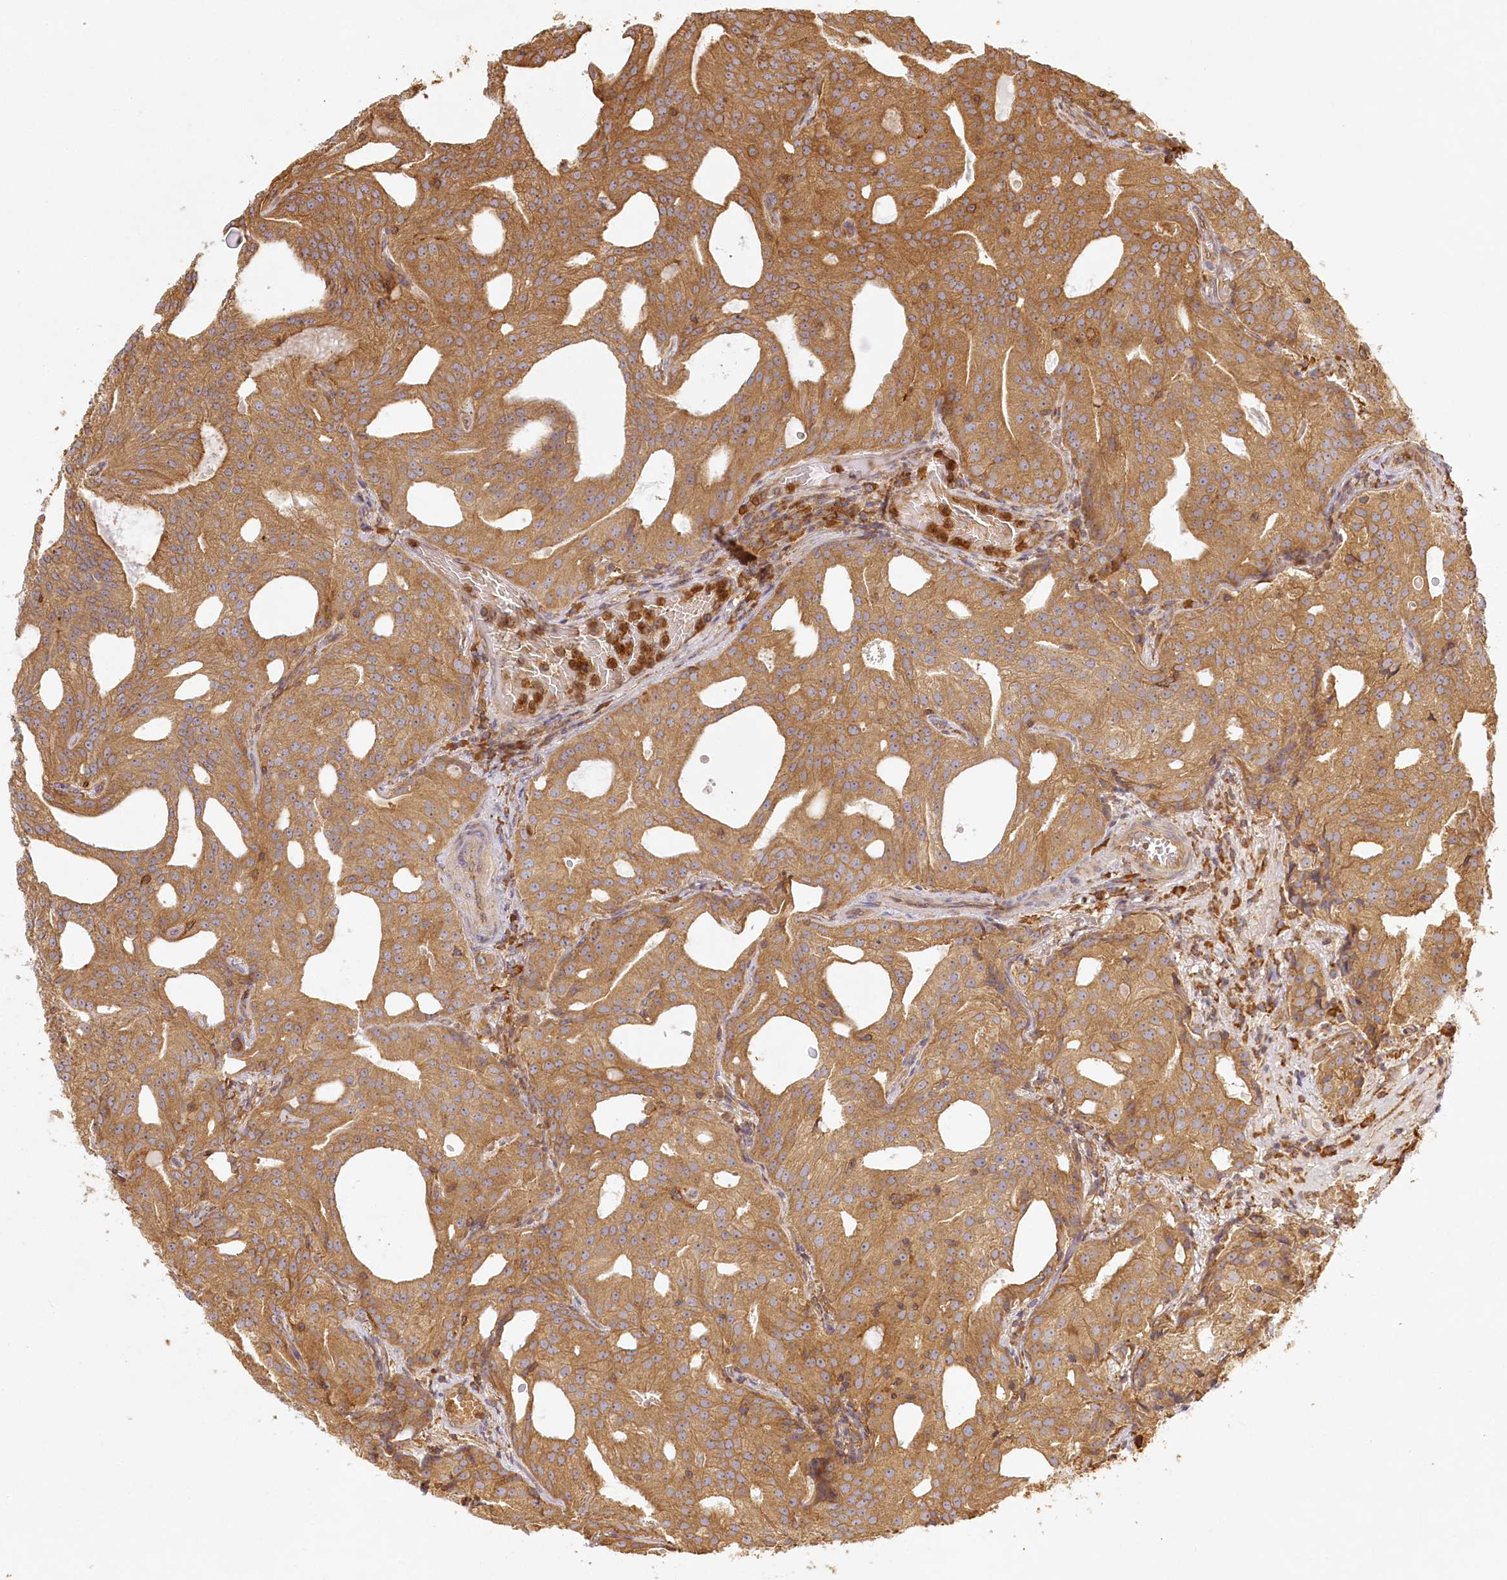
{"staining": {"intensity": "moderate", "quantity": ">75%", "location": "cytoplasmic/membranous"}, "tissue": "prostate cancer", "cell_type": "Tumor cells", "image_type": "cancer", "snomed": [{"axis": "morphology", "description": "Adenocarcinoma, Medium grade"}, {"axis": "topography", "description": "Prostate"}], "caption": "Prostate cancer stained with a brown dye exhibits moderate cytoplasmic/membranous positive expression in about >75% of tumor cells.", "gene": "ACAP2", "patient": {"sex": "male", "age": 88}}